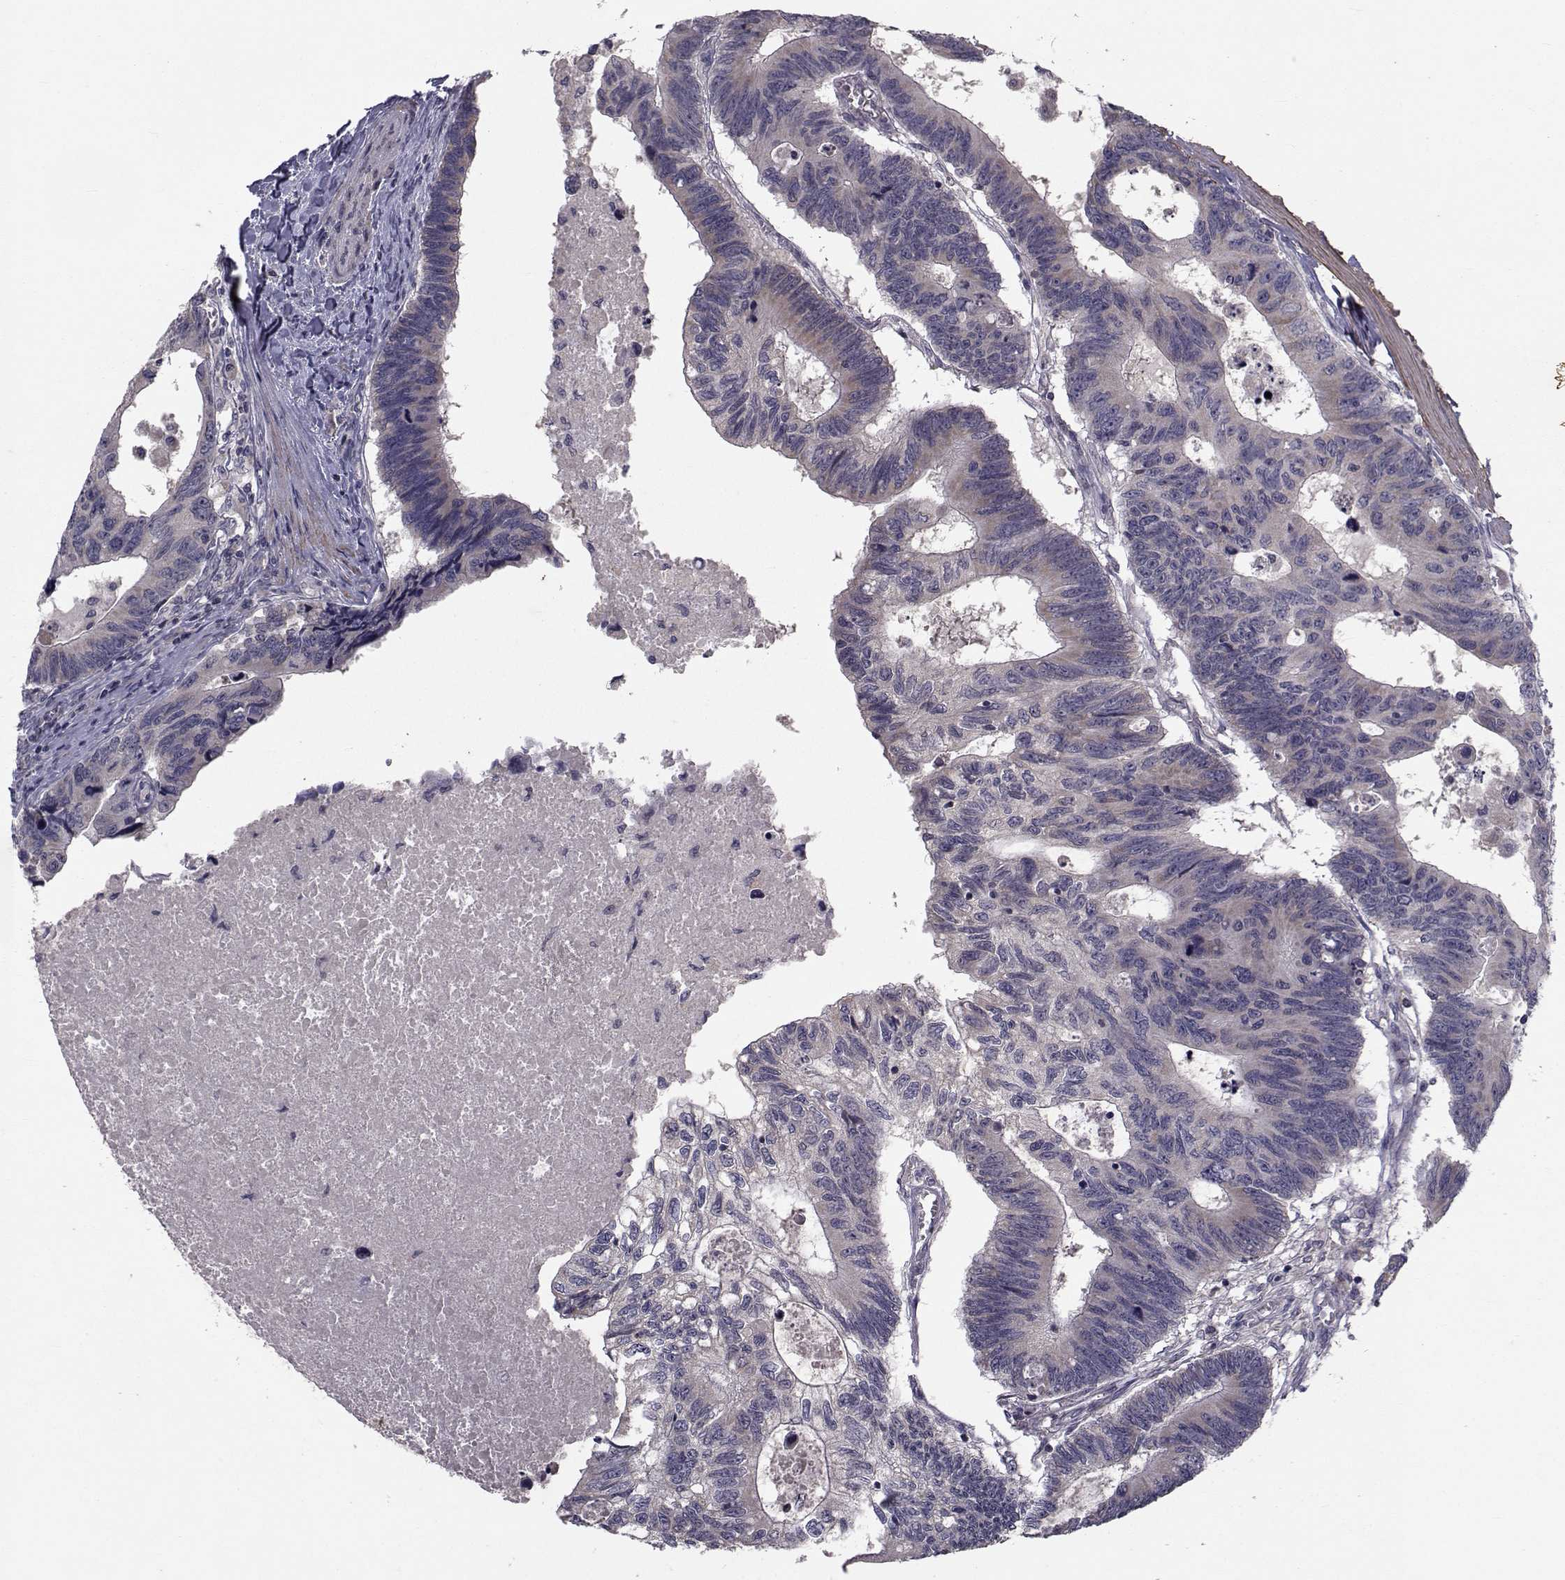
{"staining": {"intensity": "weak", "quantity": "25%-75%", "location": "cytoplasmic/membranous"}, "tissue": "colorectal cancer", "cell_type": "Tumor cells", "image_type": "cancer", "snomed": [{"axis": "morphology", "description": "Adenocarcinoma, NOS"}, {"axis": "topography", "description": "Colon"}], "caption": "A high-resolution histopathology image shows IHC staining of colorectal adenocarcinoma, which reveals weak cytoplasmic/membranous expression in approximately 25%-75% of tumor cells.", "gene": "FDXR", "patient": {"sex": "female", "age": 77}}